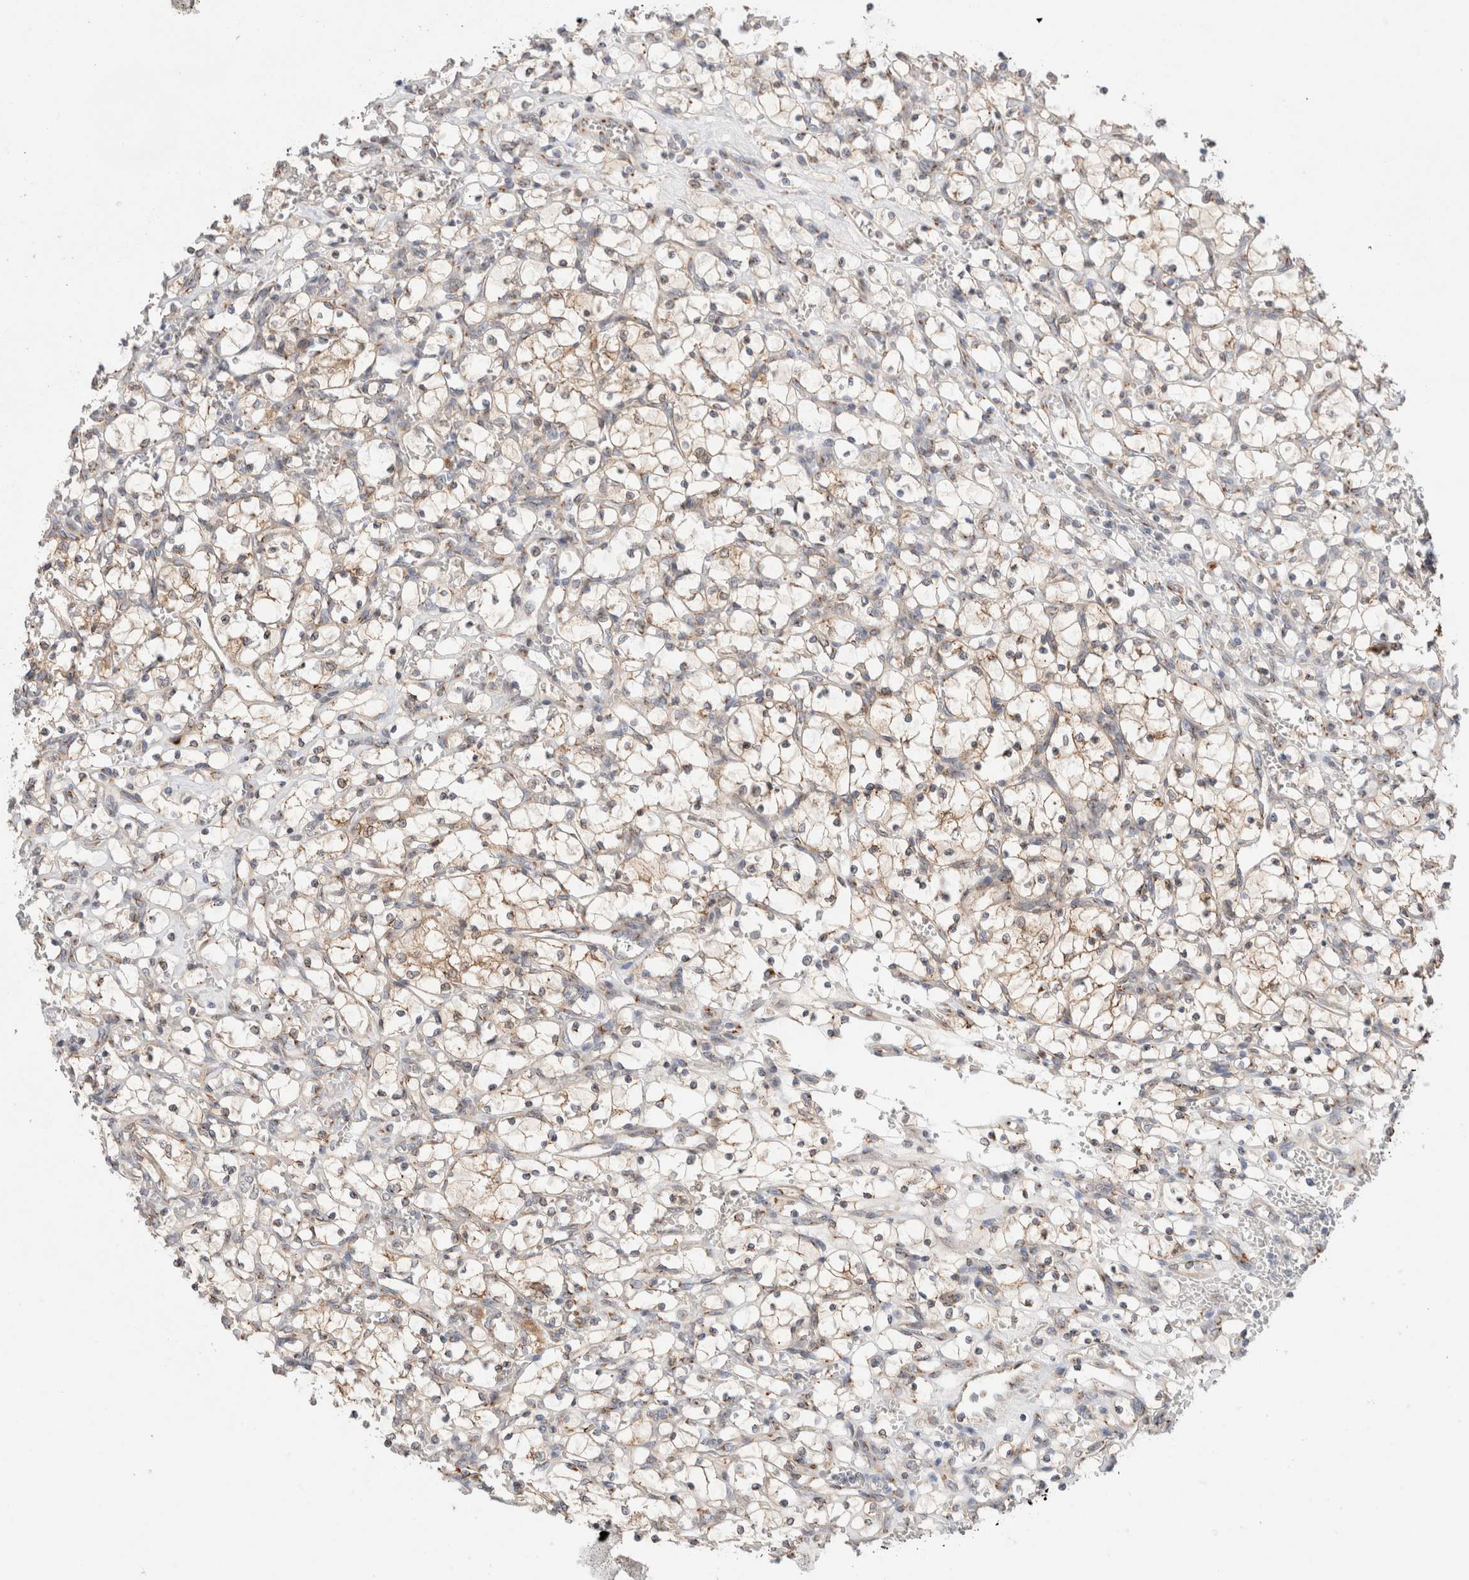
{"staining": {"intensity": "weak", "quantity": "25%-75%", "location": "cytoplasmic/membranous"}, "tissue": "renal cancer", "cell_type": "Tumor cells", "image_type": "cancer", "snomed": [{"axis": "morphology", "description": "Adenocarcinoma, NOS"}, {"axis": "topography", "description": "Kidney"}], "caption": "Protein expression by immunohistochemistry (IHC) displays weak cytoplasmic/membranous expression in about 25%-75% of tumor cells in adenocarcinoma (renal).", "gene": "LMAN2L", "patient": {"sex": "female", "age": 69}}